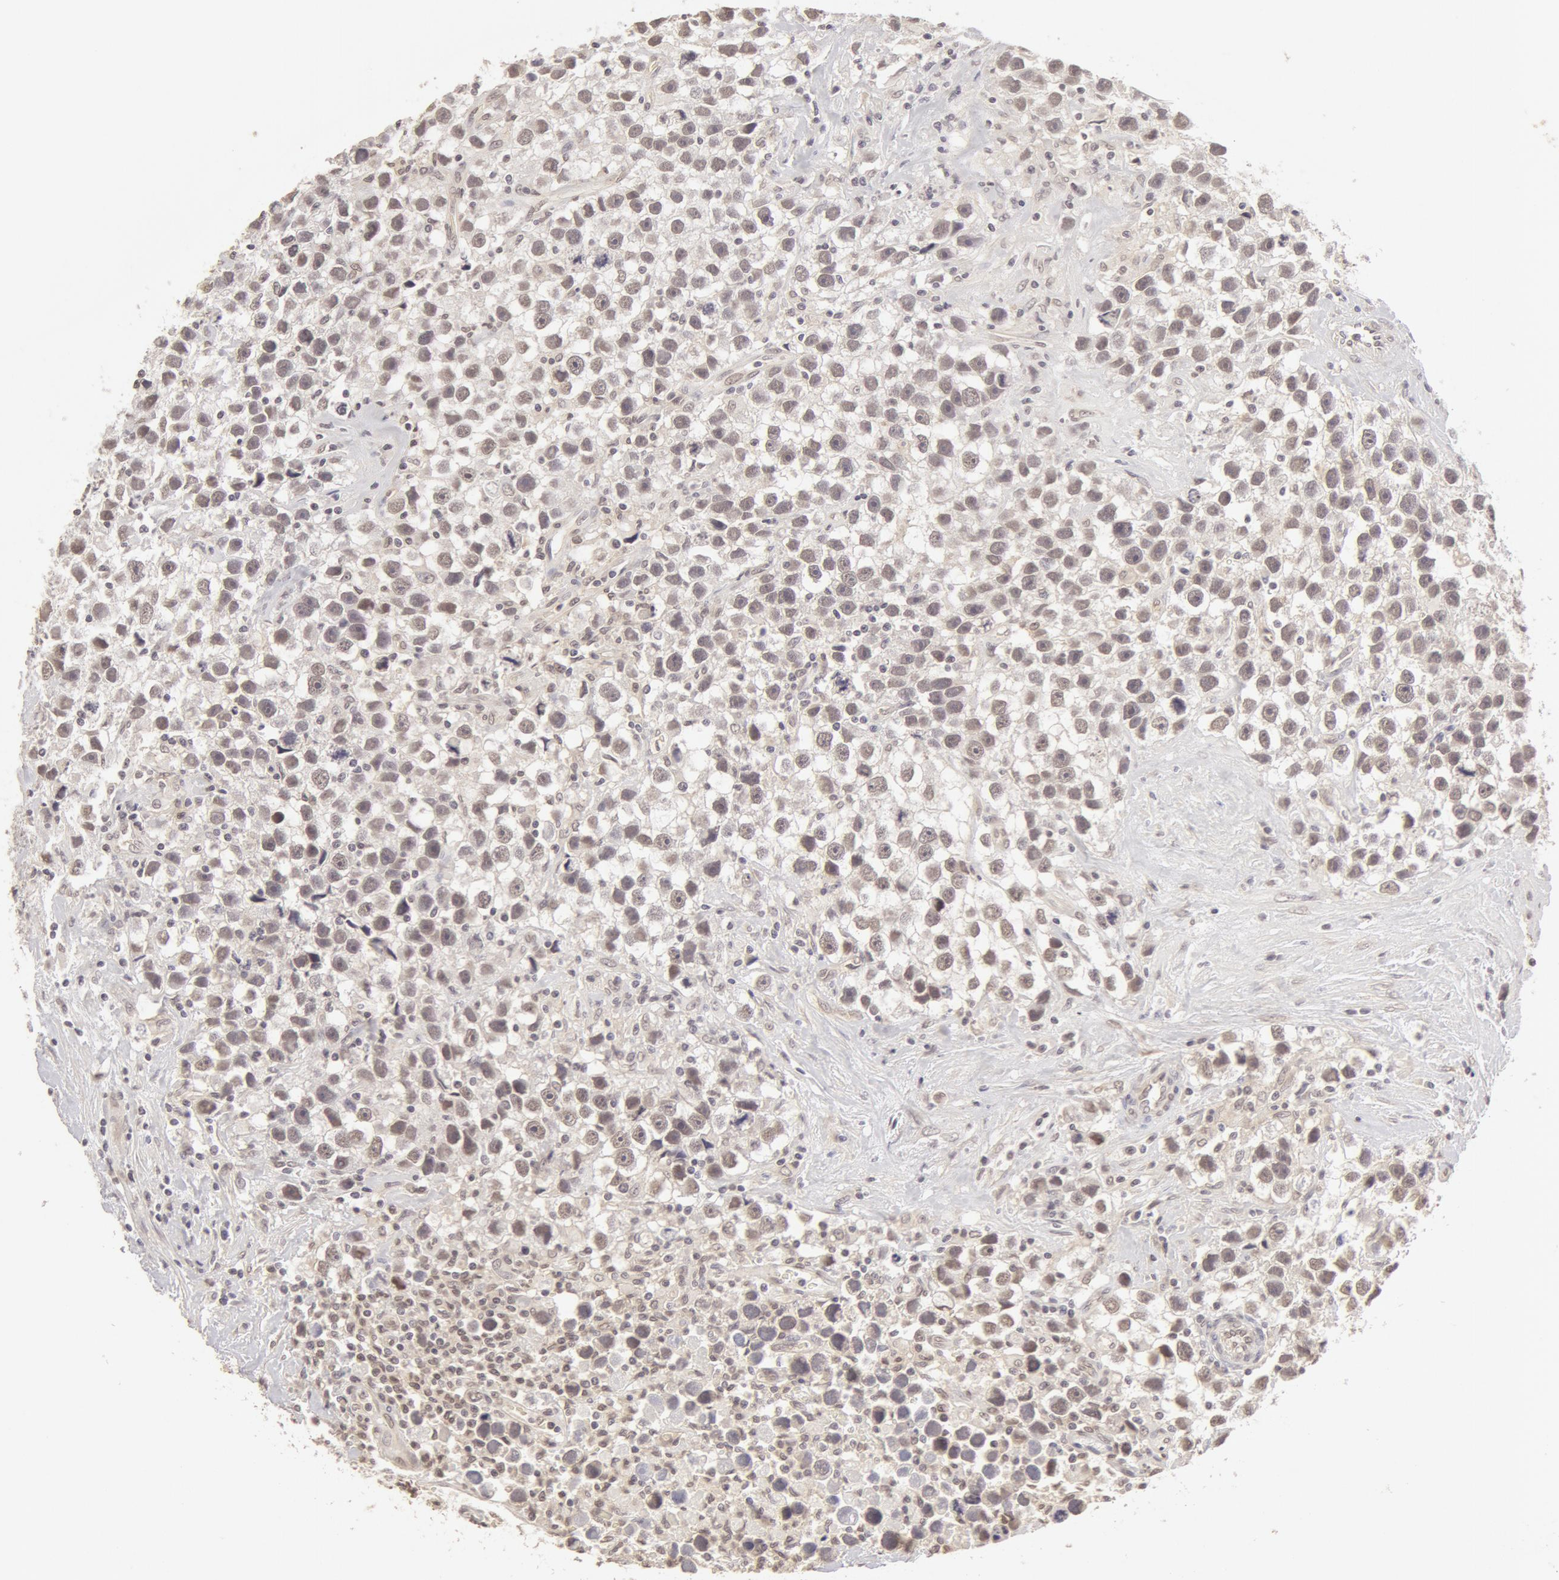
{"staining": {"intensity": "weak", "quantity": ">75%", "location": "nuclear"}, "tissue": "testis cancer", "cell_type": "Tumor cells", "image_type": "cancer", "snomed": [{"axis": "morphology", "description": "Seminoma, NOS"}, {"axis": "topography", "description": "Testis"}], "caption": "Testis cancer was stained to show a protein in brown. There is low levels of weak nuclear positivity in about >75% of tumor cells.", "gene": "ADAM10", "patient": {"sex": "male", "age": 43}}